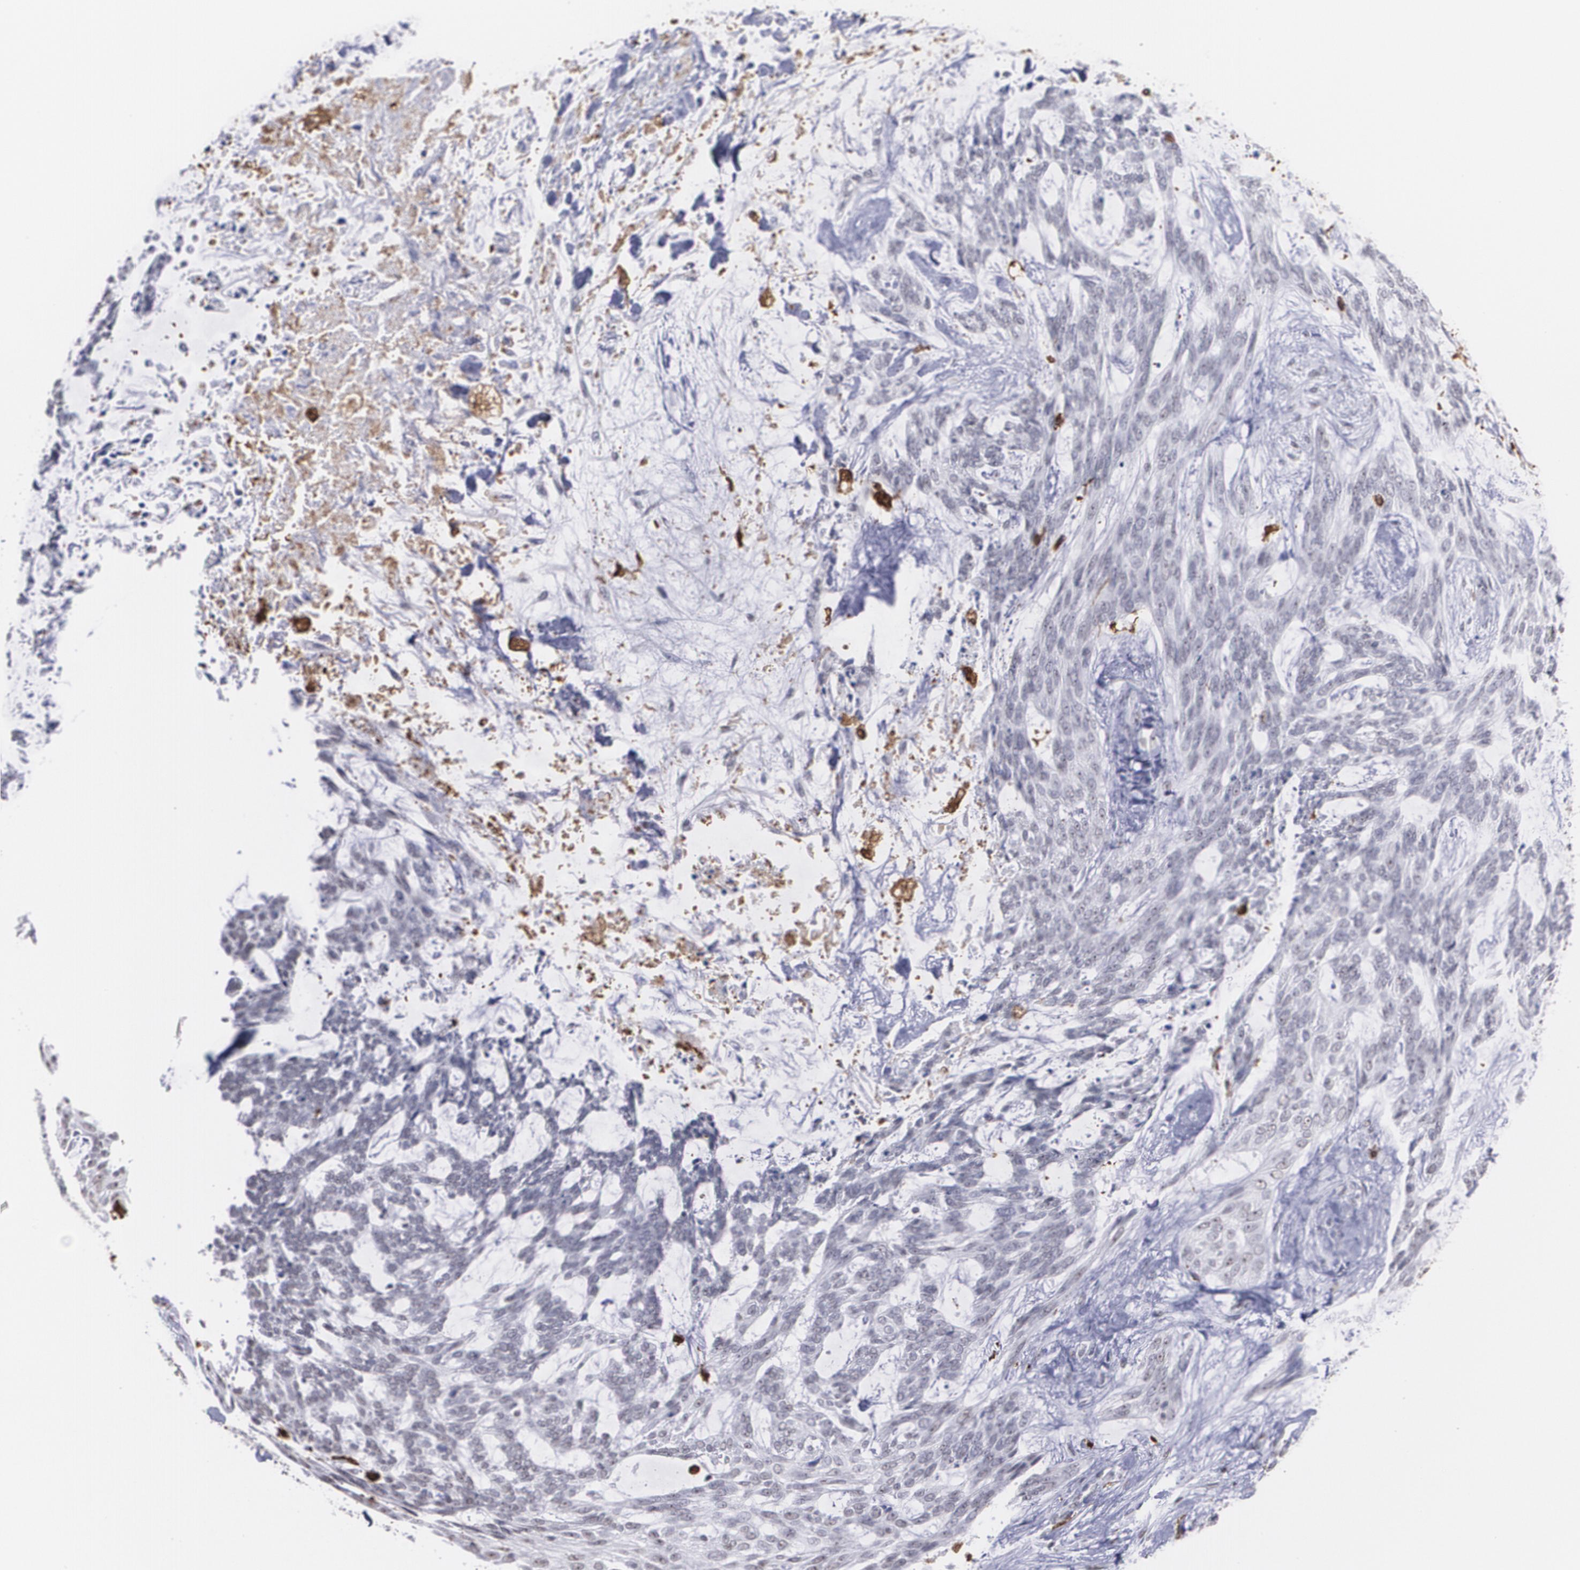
{"staining": {"intensity": "negative", "quantity": "none", "location": "none"}, "tissue": "skin cancer", "cell_type": "Tumor cells", "image_type": "cancer", "snomed": [{"axis": "morphology", "description": "Normal tissue, NOS"}, {"axis": "morphology", "description": "Basal cell carcinoma"}, {"axis": "topography", "description": "Skin"}], "caption": "Immunohistochemical staining of skin cancer exhibits no significant expression in tumor cells.", "gene": "NCF2", "patient": {"sex": "female", "age": 71}}